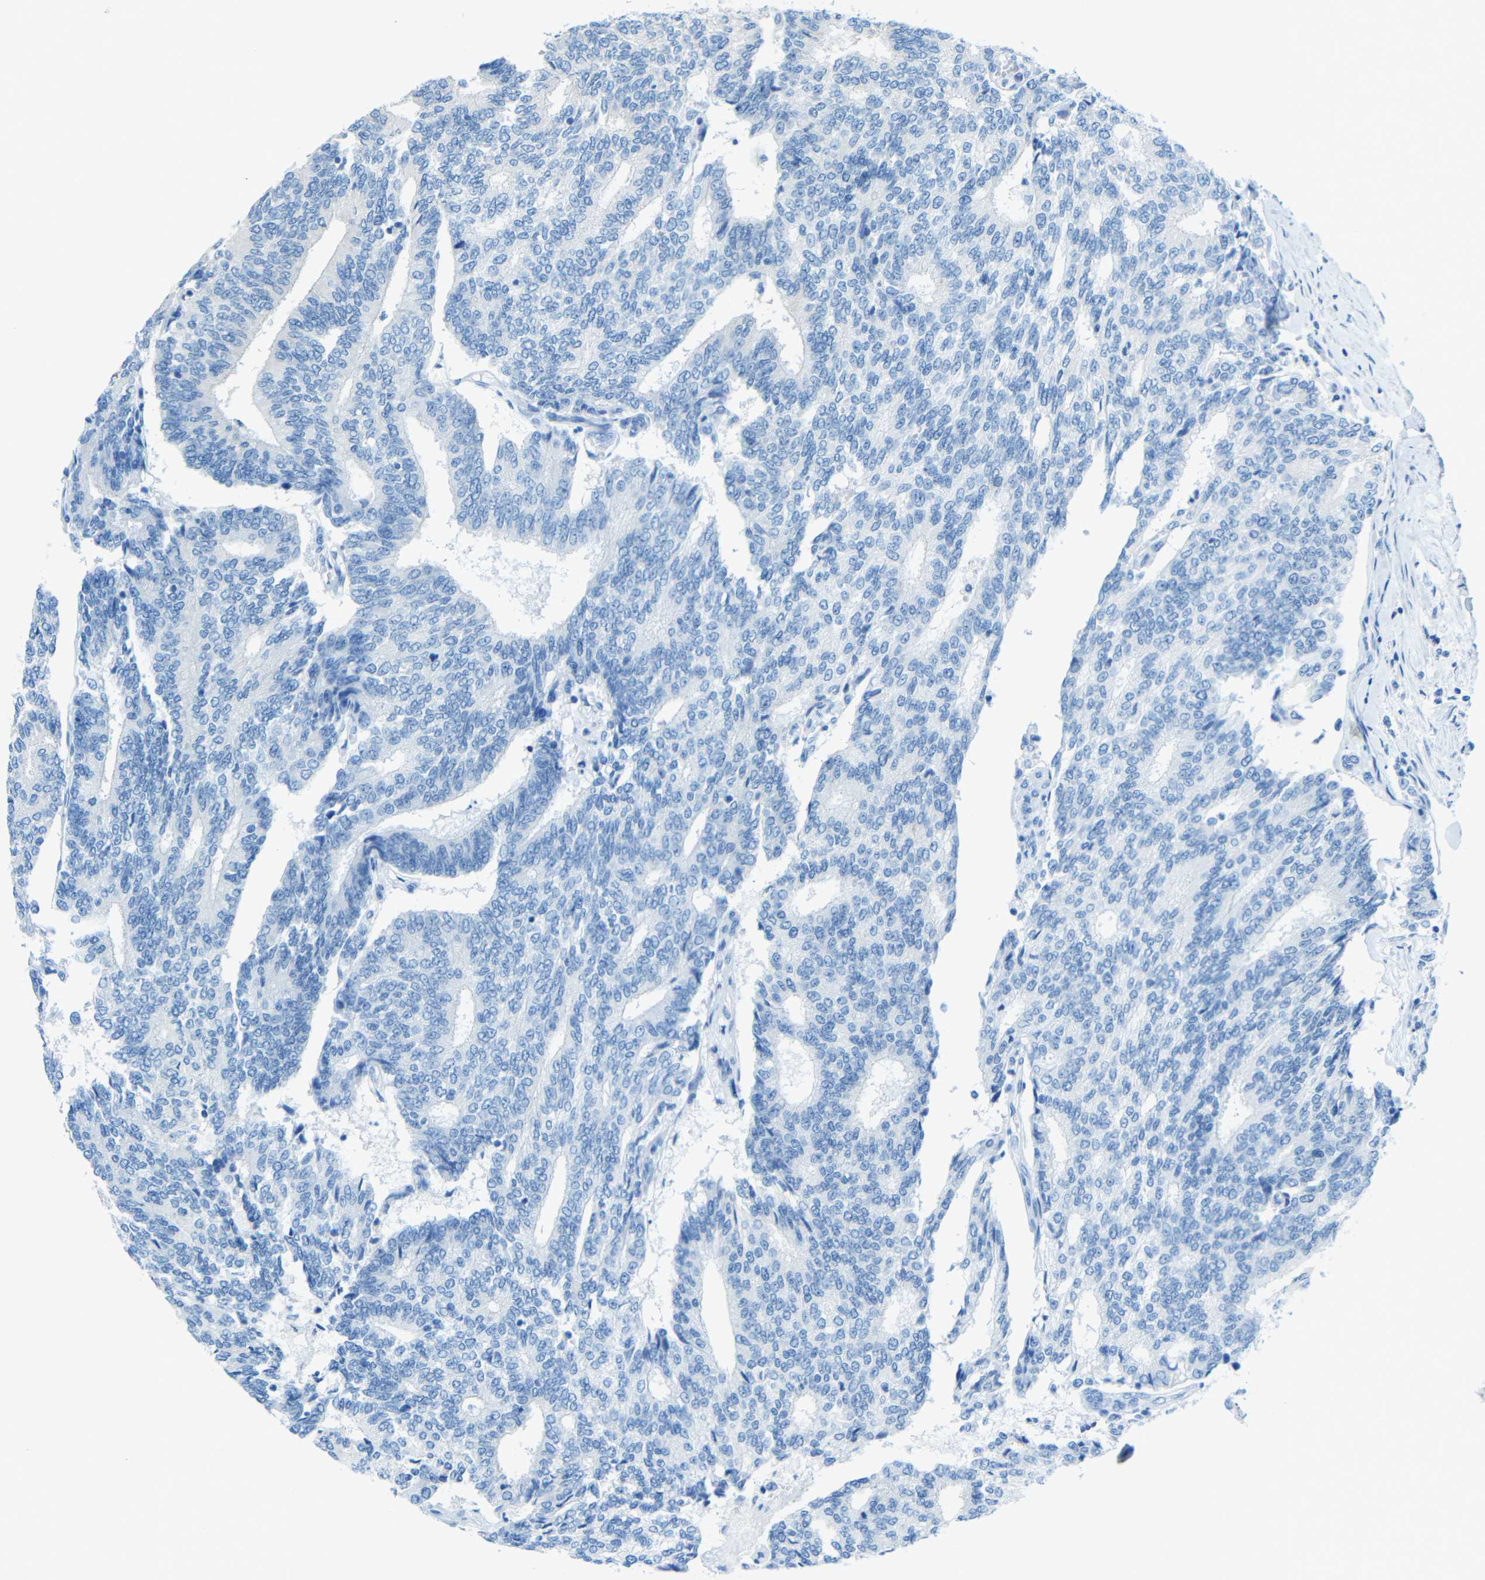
{"staining": {"intensity": "negative", "quantity": "none", "location": "none"}, "tissue": "prostate cancer", "cell_type": "Tumor cells", "image_type": "cancer", "snomed": [{"axis": "morphology", "description": "Normal tissue, NOS"}, {"axis": "morphology", "description": "Adenocarcinoma, High grade"}, {"axis": "topography", "description": "Prostate"}, {"axis": "topography", "description": "Seminal veicle"}], "caption": "High magnification brightfield microscopy of prostate adenocarcinoma (high-grade) stained with DAB (brown) and counterstained with hematoxylin (blue): tumor cells show no significant staining. (Immunohistochemistry, brightfield microscopy, high magnification).", "gene": "TUBB4B", "patient": {"sex": "male", "age": 55}}